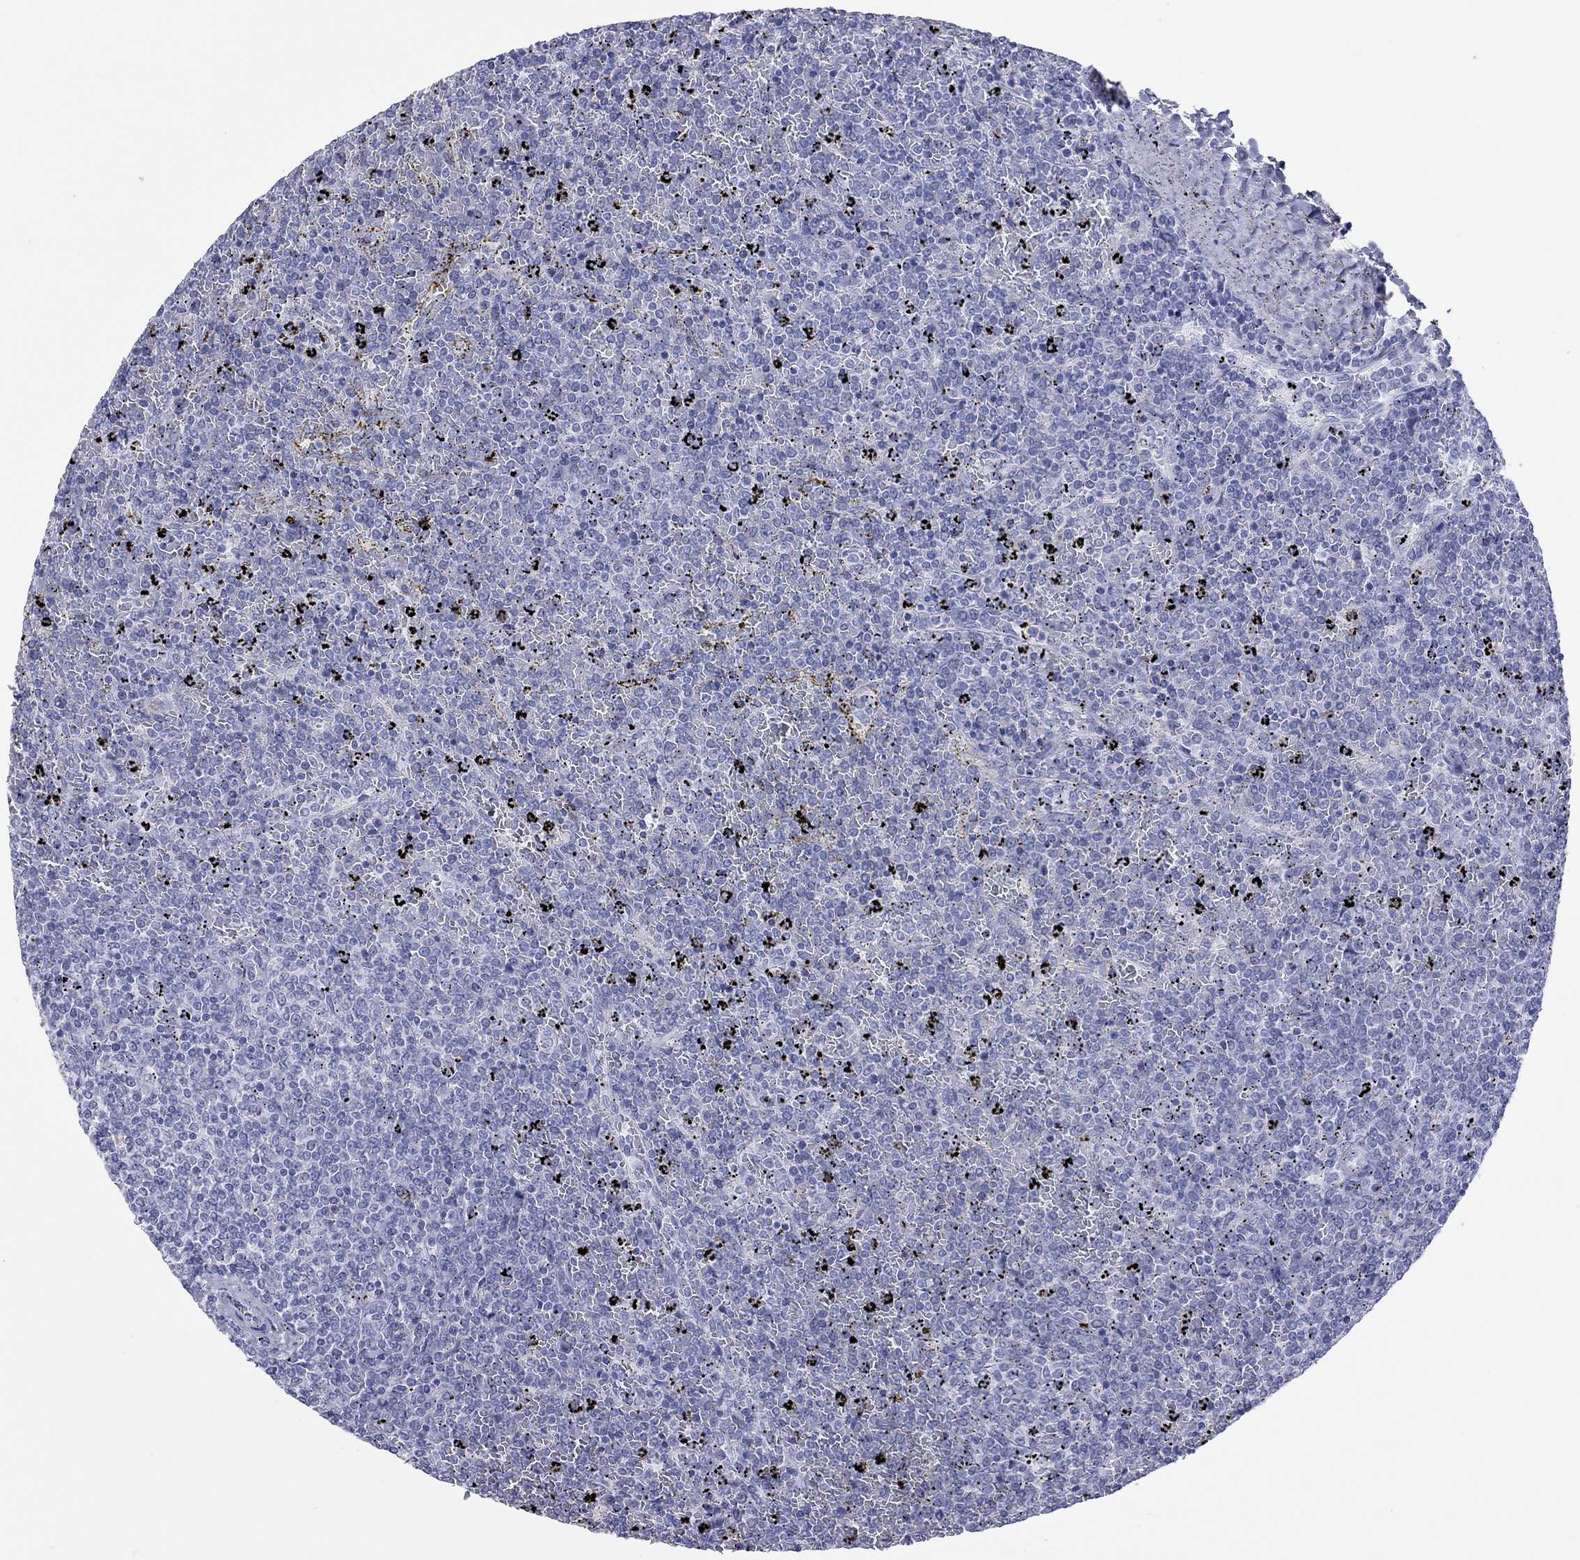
{"staining": {"intensity": "negative", "quantity": "none", "location": "none"}, "tissue": "lymphoma", "cell_type": "Tumor cells", "image_type": "cancer", "snomed": [{"axis": "morphology", "description": "Malignant lymphoma, non-Hodgkin's type, Low grade"}, {"axis": "topography", "description": "Spleen"}], "caption": "High magnification brightfield microscopy of low-grade malignant lymphoma, non-Hodgkin's type stained with DAB (3,3'-diaminobenzidine) (brown) and counterstained with hematoxylin (blue): tumor cells show no significant positivity. (DAB IHC with hematoxylin counter stain).", "gene": "VSIG10", "patient": {"sex": "female", "age": 77}}